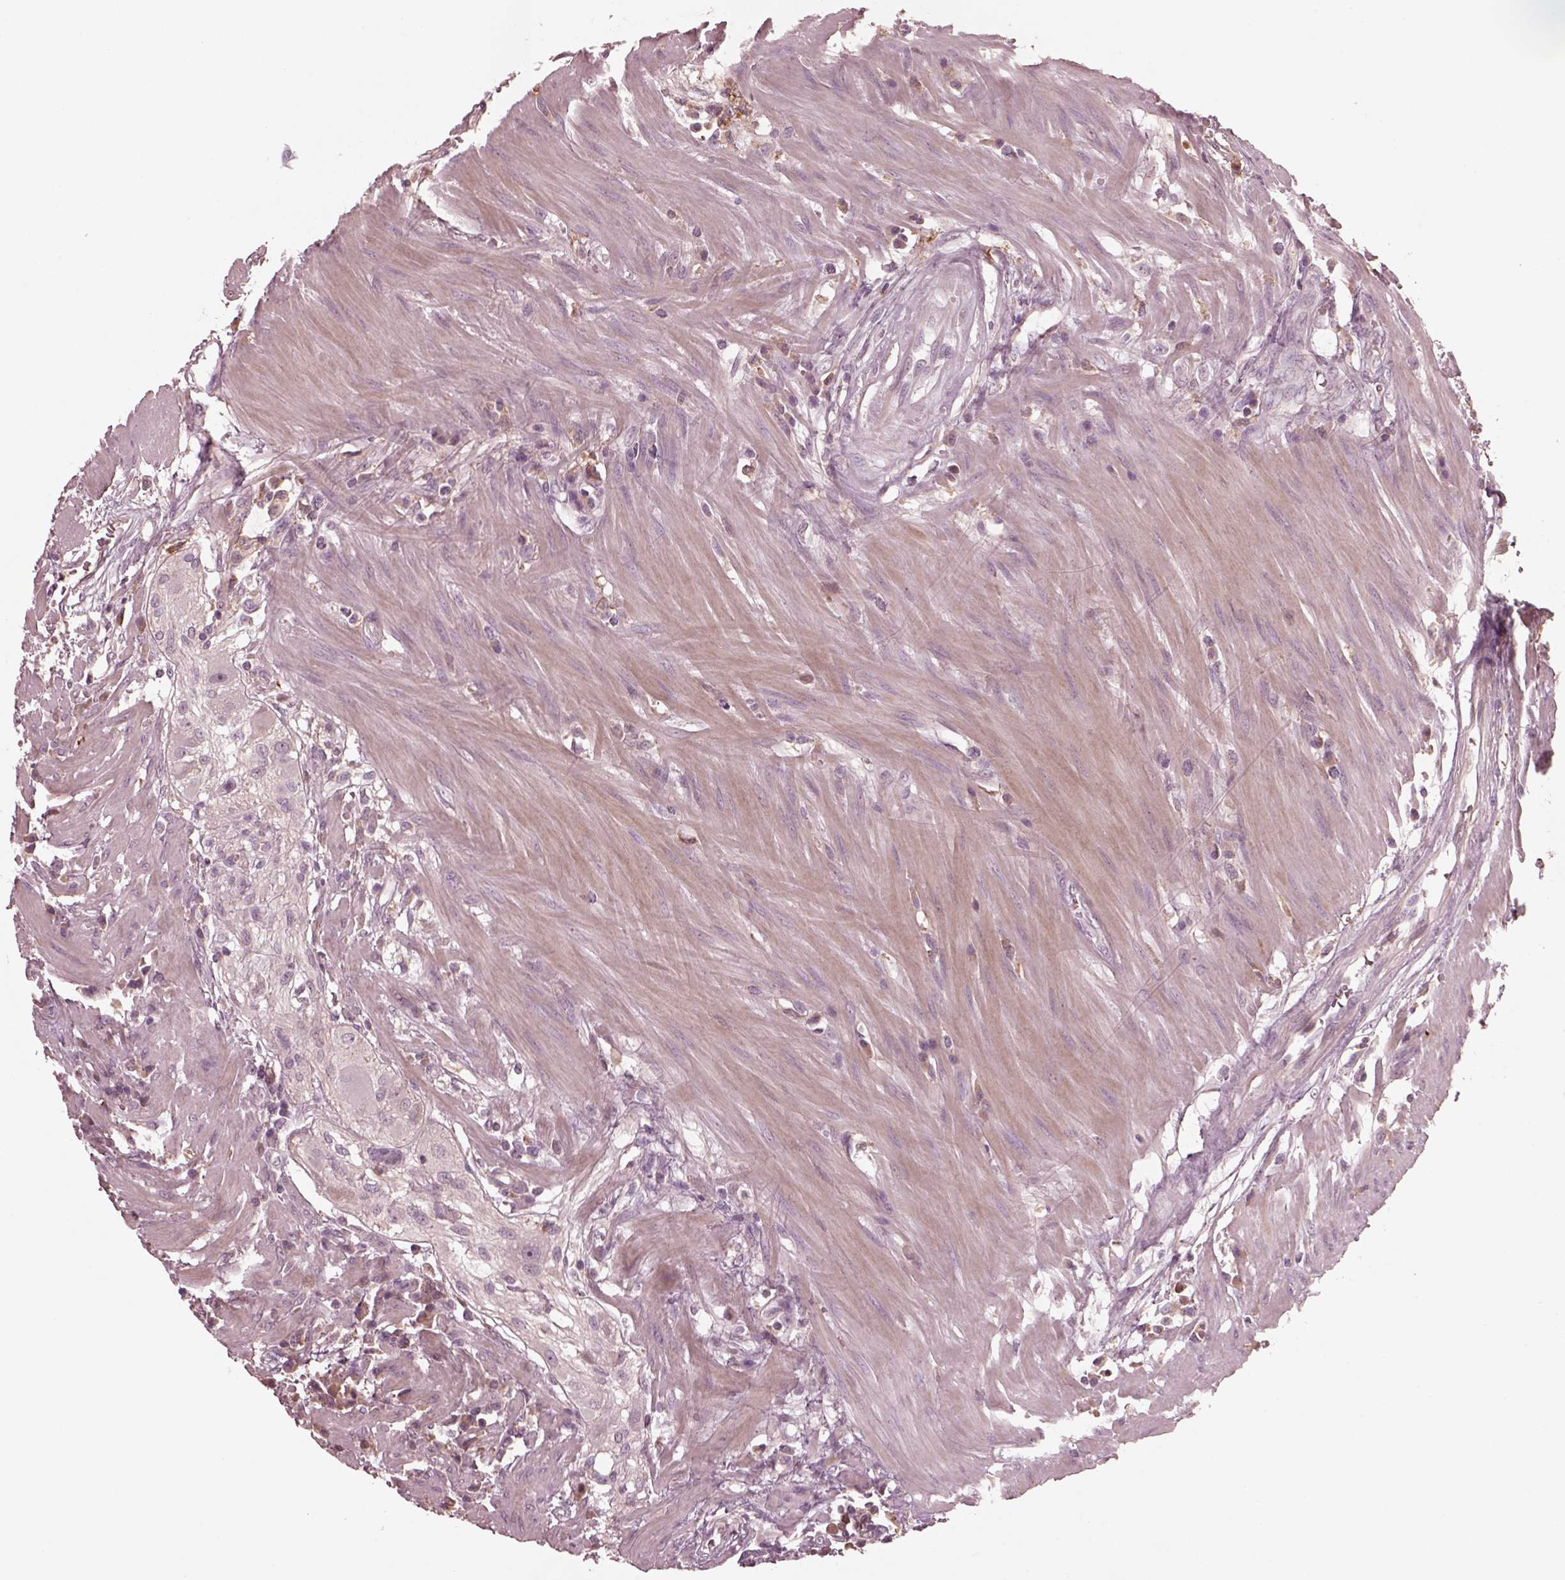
{"staining": {"intensity": "negative", "quantity": "none", "location": "none"}, "tissue": "colorectal cancer", "cell_type": "Tumor cells", "image_type": "cancer", "snomed": [{"axis": "morphology", "description": "Adenocarcinoma, NOS"}, {"axis": "topography", "description": "Colon"}], "caption": "This is an IHC histopathology image of human colorectal cancer. There is no positivity in tumor cells.", "gene": "VWA5B1", "patient": {"sex": "male", "age": 57}}